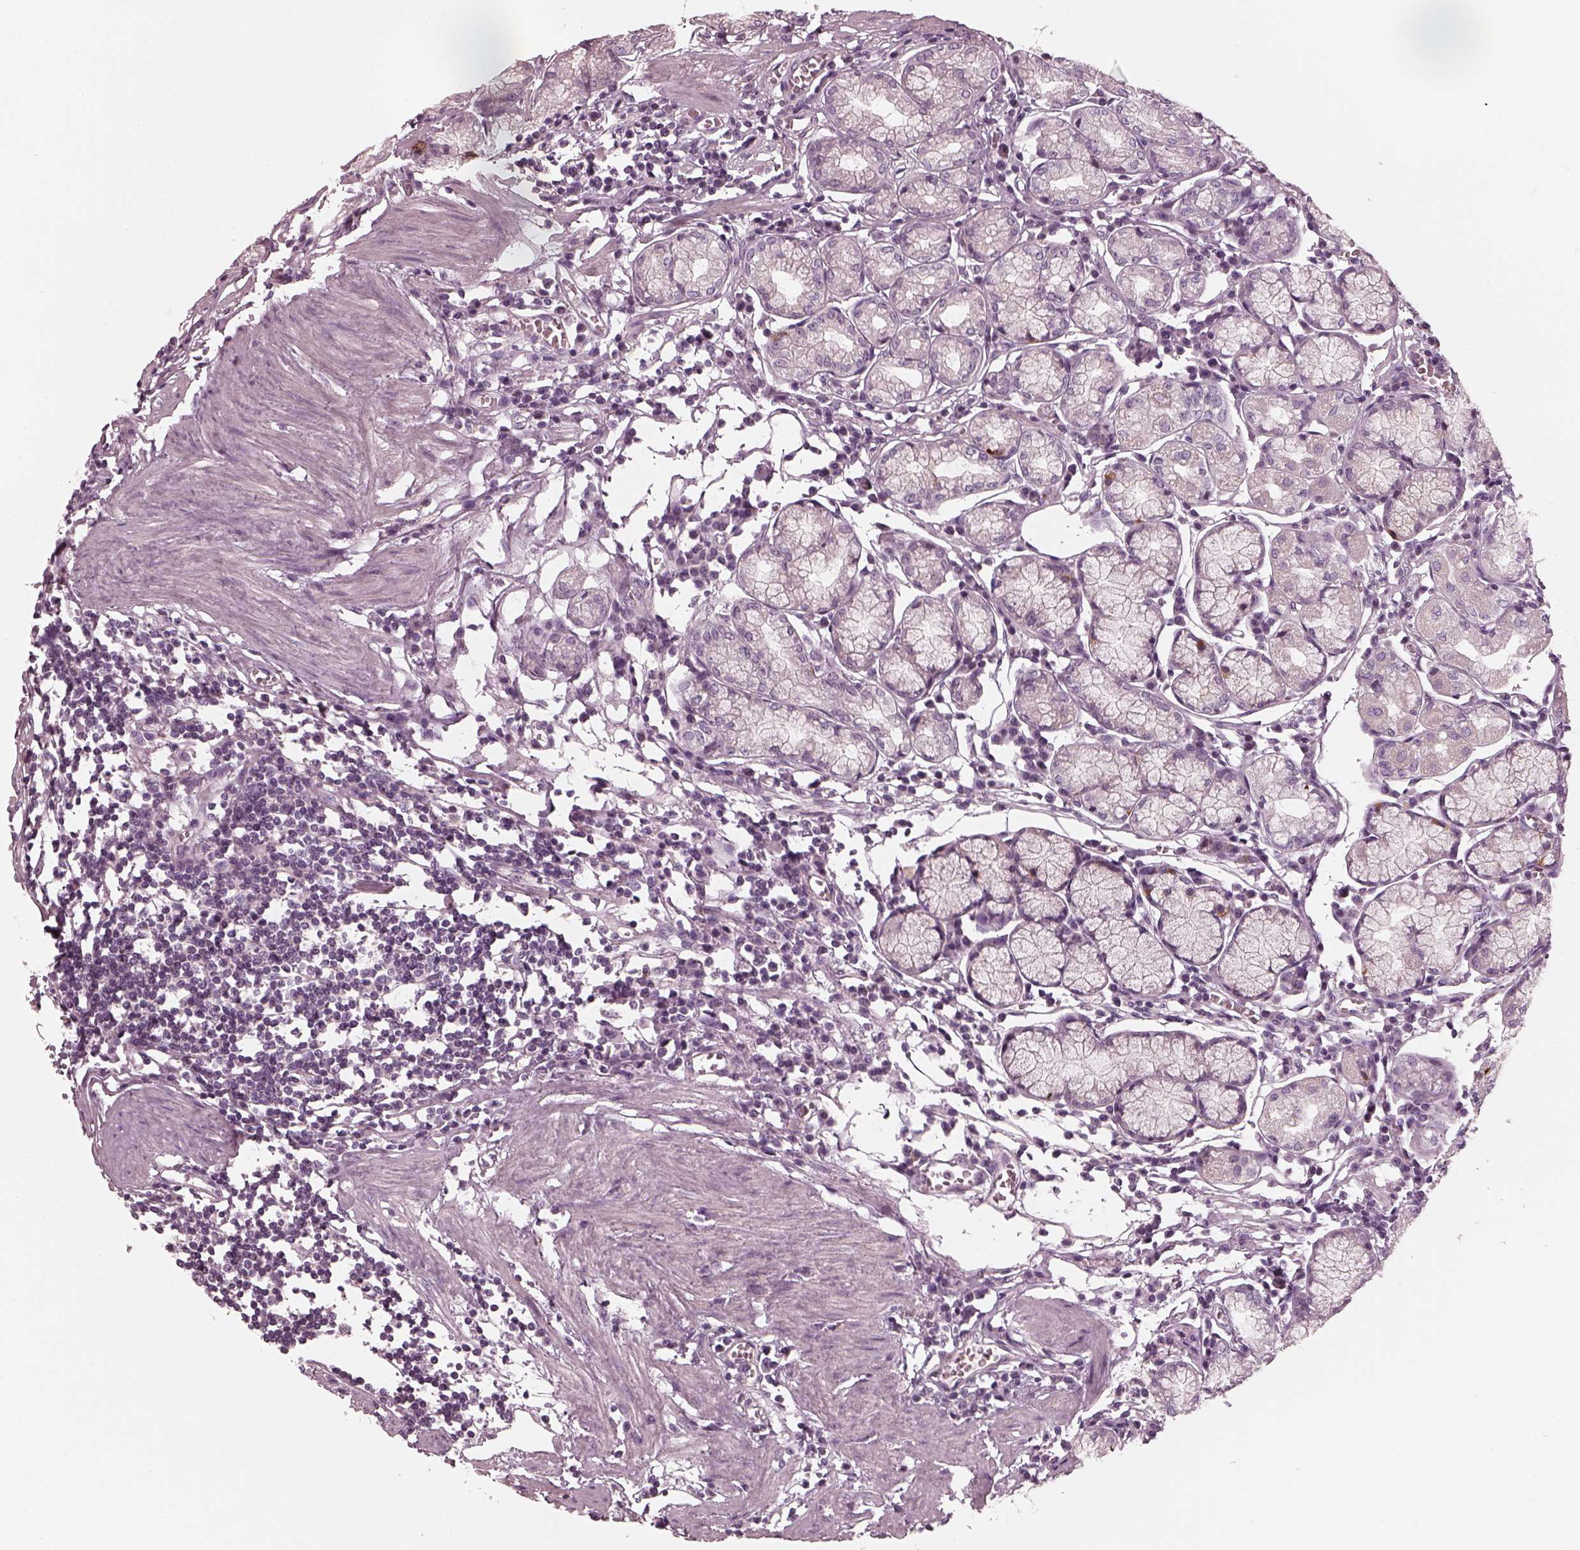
{"staining": {"intensity": "weak", "quantity": "<25%", "location": "cytoplasmic/membranous"}, "tissue": "stomach", "cell_type": "Glandular cells", "image_type": "normal", "snomed": [{"axis": "morphology", "description": "Normal tissue, NOS"}, {"axis": "topography", "description": "Stomach"}], "caption": "Unremarkable stomach was stained to show a protein in brown. There is no significant positivity in glandular cells. (Brightfield microscopy of DAB (3,3'-diaminobenzidine) immunohistochemistry (IHC) at high magnification).", "gene": "CHIT1", "patient": {"sex": "male", "age": 55}}